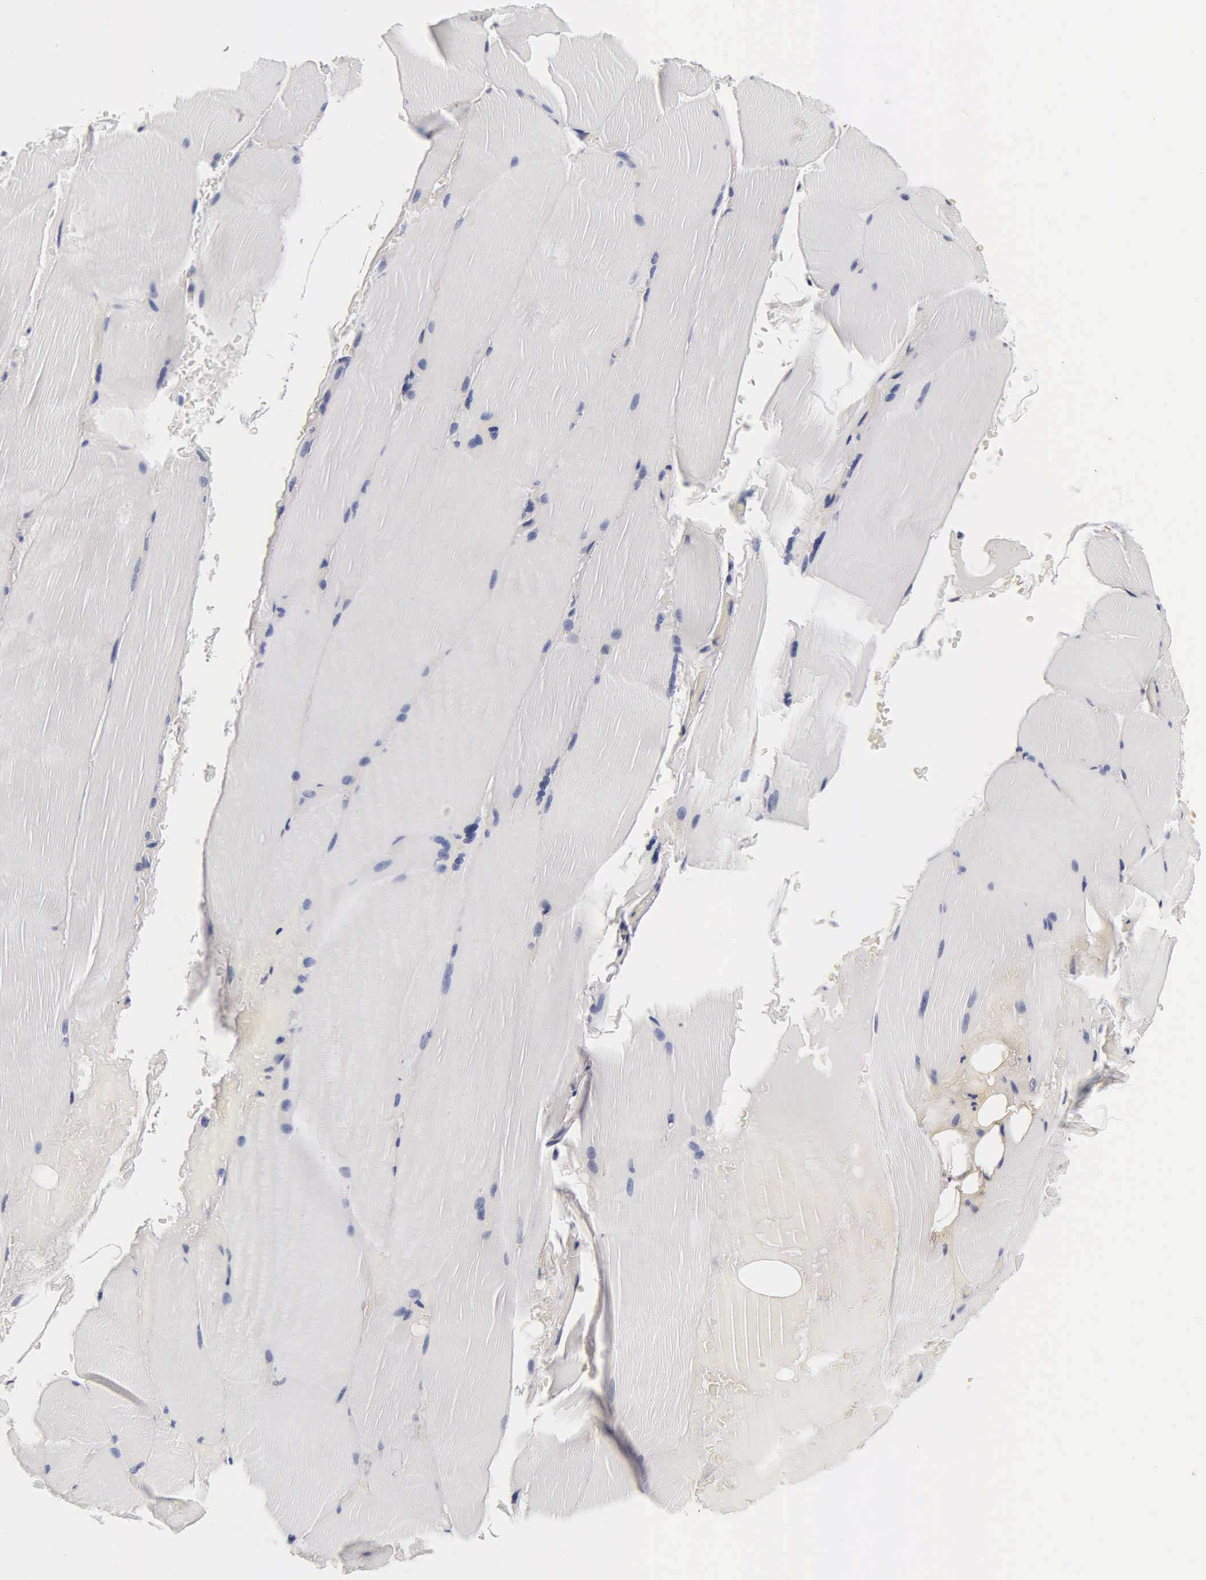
{"staining": {"intensity": "negative", "quantity": "none", "location": "none"}, "tissue": "skeletal muscle", "cell_type": "Myocytes", "image_type": "normal", "snomed": [{"axis": "morphology", "description": "Normal tissue, NOS"}, {"axis": "topography", "description": "Skeletal muscle"}], "caption": "The IHC histopathology image has no significant staining in myocytes of skeletal muscle. (DAB (3,3'-diaminobenzidine) IHC with hematoxylin counter stain).", "gene": "ACP3", "patient": {"sex": "male", "age": 71}}